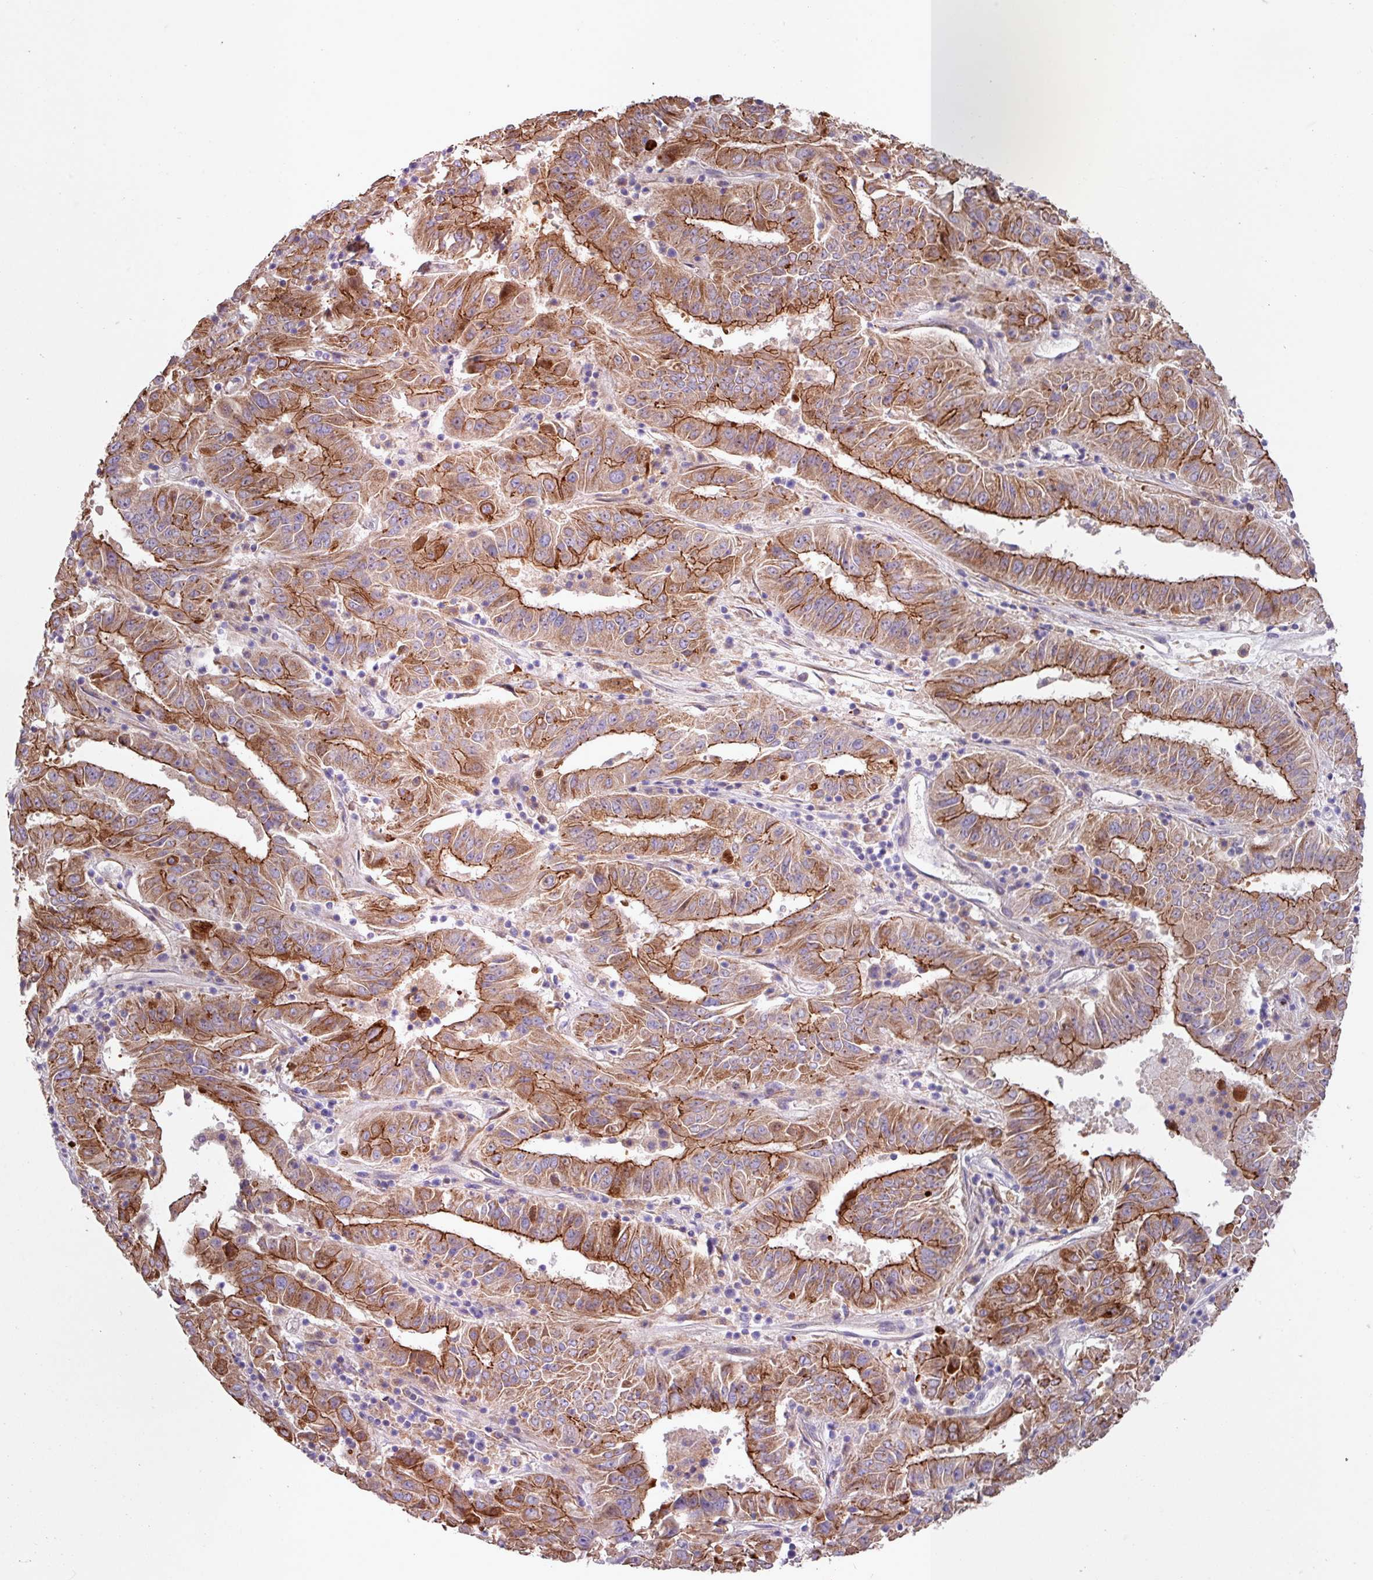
{"staining": {"intensity": "strong", "quantity": "25%-75%", "location": "cytoplasmic/membranous"}, "tissue": "pancreatic cancer", "cell_type": "Tumor cells", "image_type": "cancer", "snomed": [{"axis": "morphology", "description": "Adenocarcinoma, NOS"}, {"axis": "topography", "description": "Pancreas"}], "caption": "The histopathology image exhibits a brown stain indicating the presence of a protein in the cytoplasmic/membranous of tumor cells in pancreatic adenocarcinoma.", "gene": "IQCJ", "patient": {"sex": "male", "age": 63}}